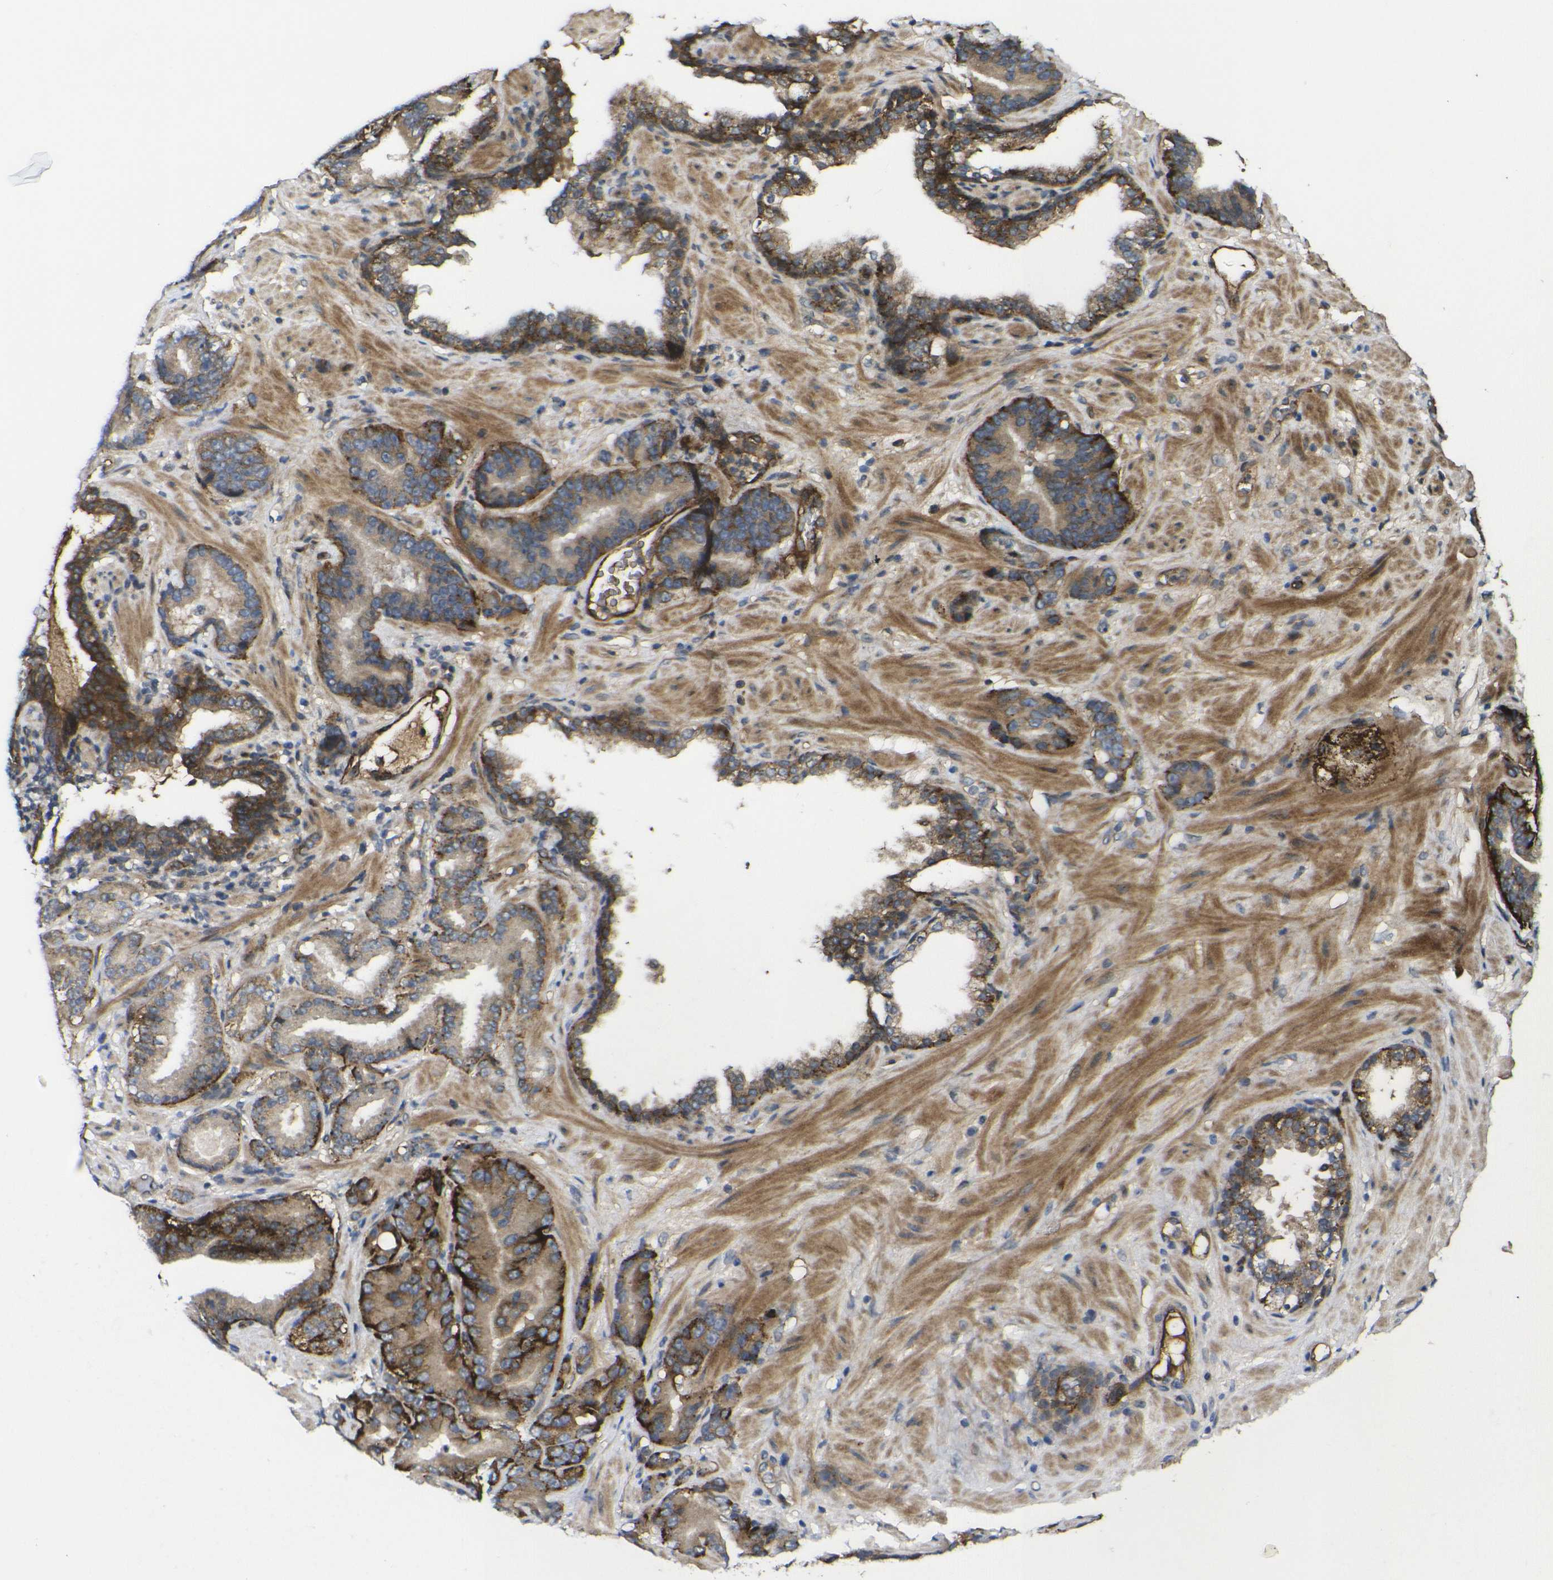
{"staining": {"intensity": "strong", "quantity": ">75%", "location": "cytoplasmic/membranous"}, "tissue": "prostate cancer", "cell_type": "Tumor cells", "image_type": "cancer", "snomed": [{"axis": "morphology", "description": "Adenocarcinoma, Low grade"}, {"axis": "topography", "description": "Prostate"}], "caption": "Human low-grade adenocarcinoma (prostate) stained with a protein marker demonstrates strong staining in tumor cells.", "gene": "ECE1", "patient": {"sex": "male", "age": 59}}